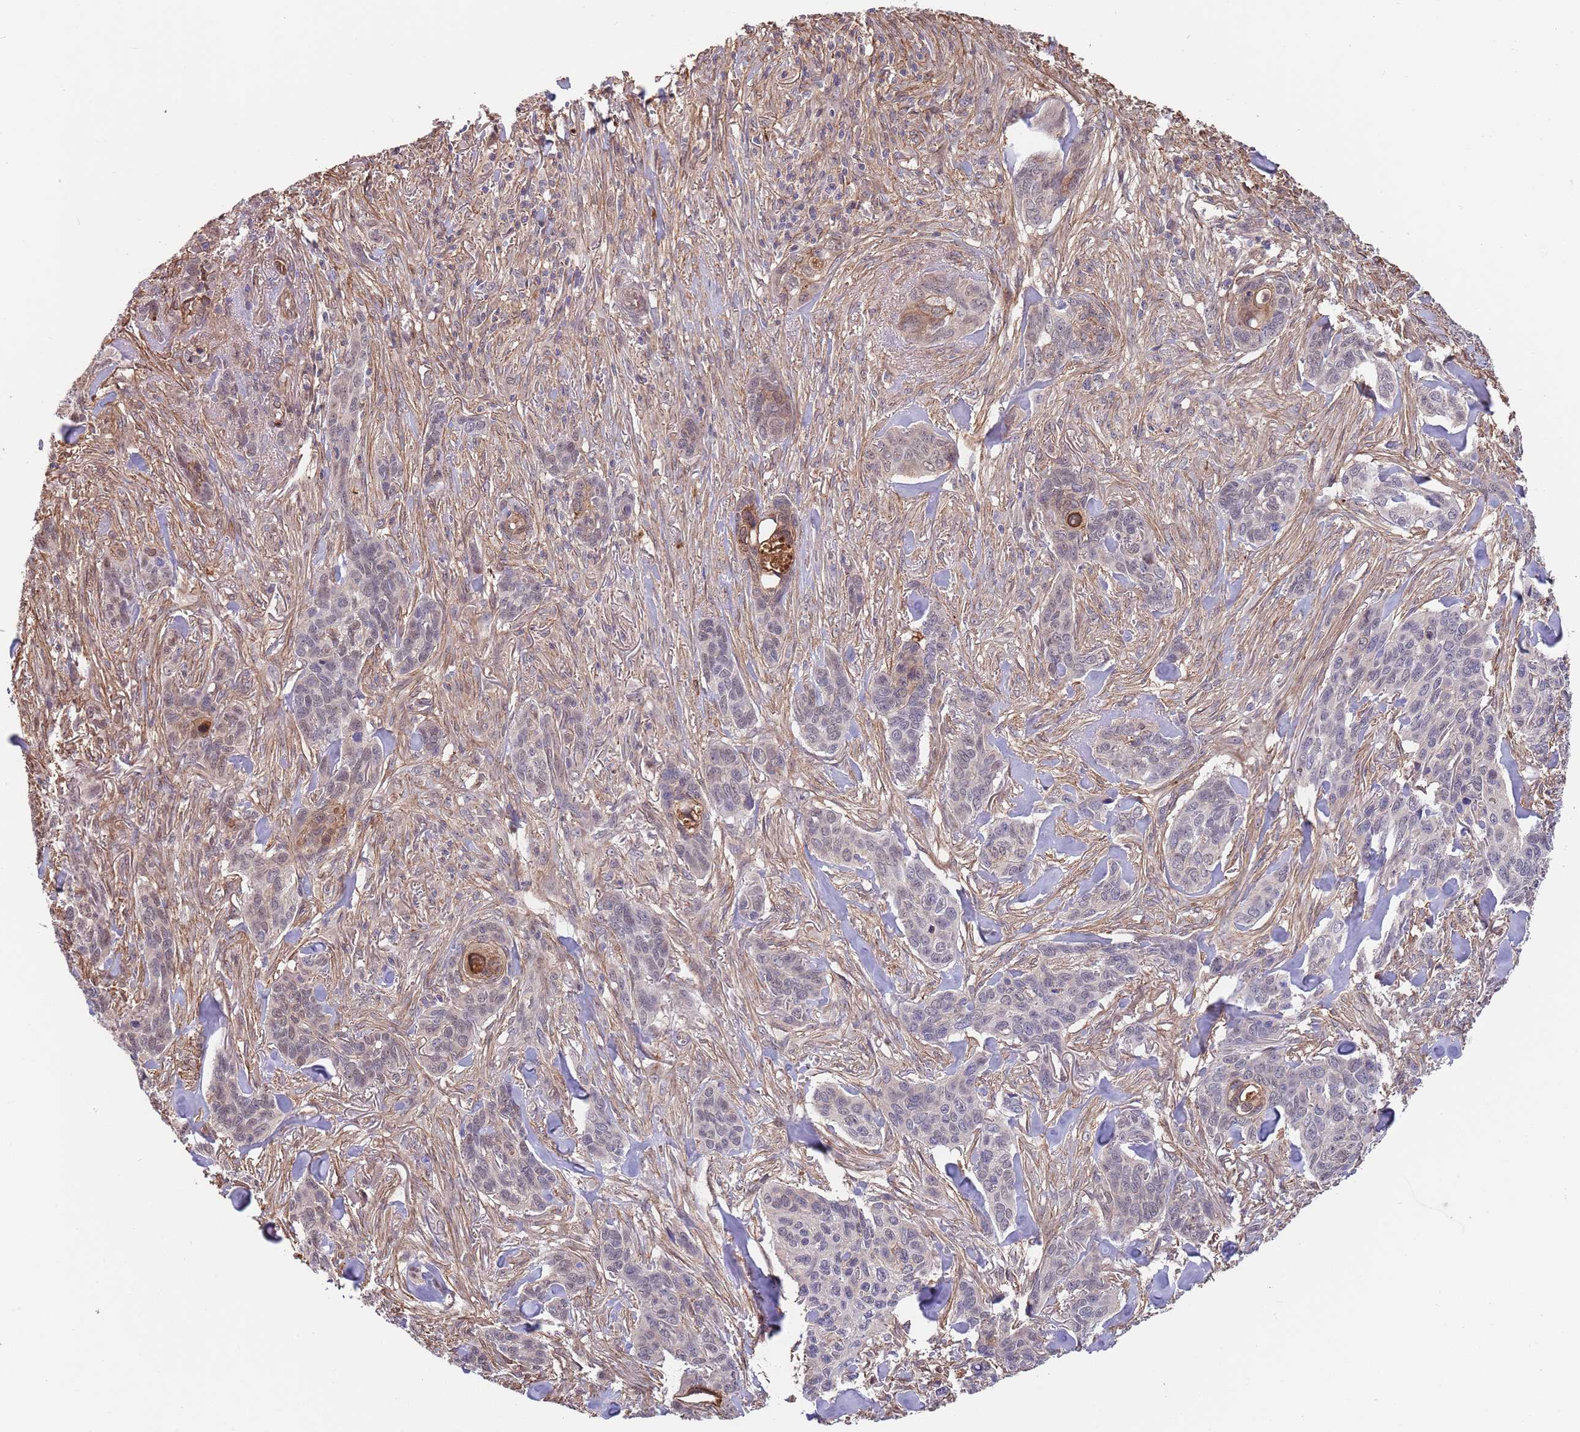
{"staining": {"intensity": "weak", "quantity": "25%-75%", "location": "nuclear"}, "tissue": "skin cancer", "cell_type": "Tumor cells", "image_type": "cancer", "snomed": [{"axis": "morphology", "description": "Basal cell carcinoma"}, {"axis": "topography", "description": "Skin"}], "caption": "Immunohistochemical staining of basal cell carcinoma (skin) demonstrates low levels of weak nuclear staining in approximately 25%-75% of tumor cells.", "gene": "BPNT1", "patient": {"sex": "male", "age": 86}}